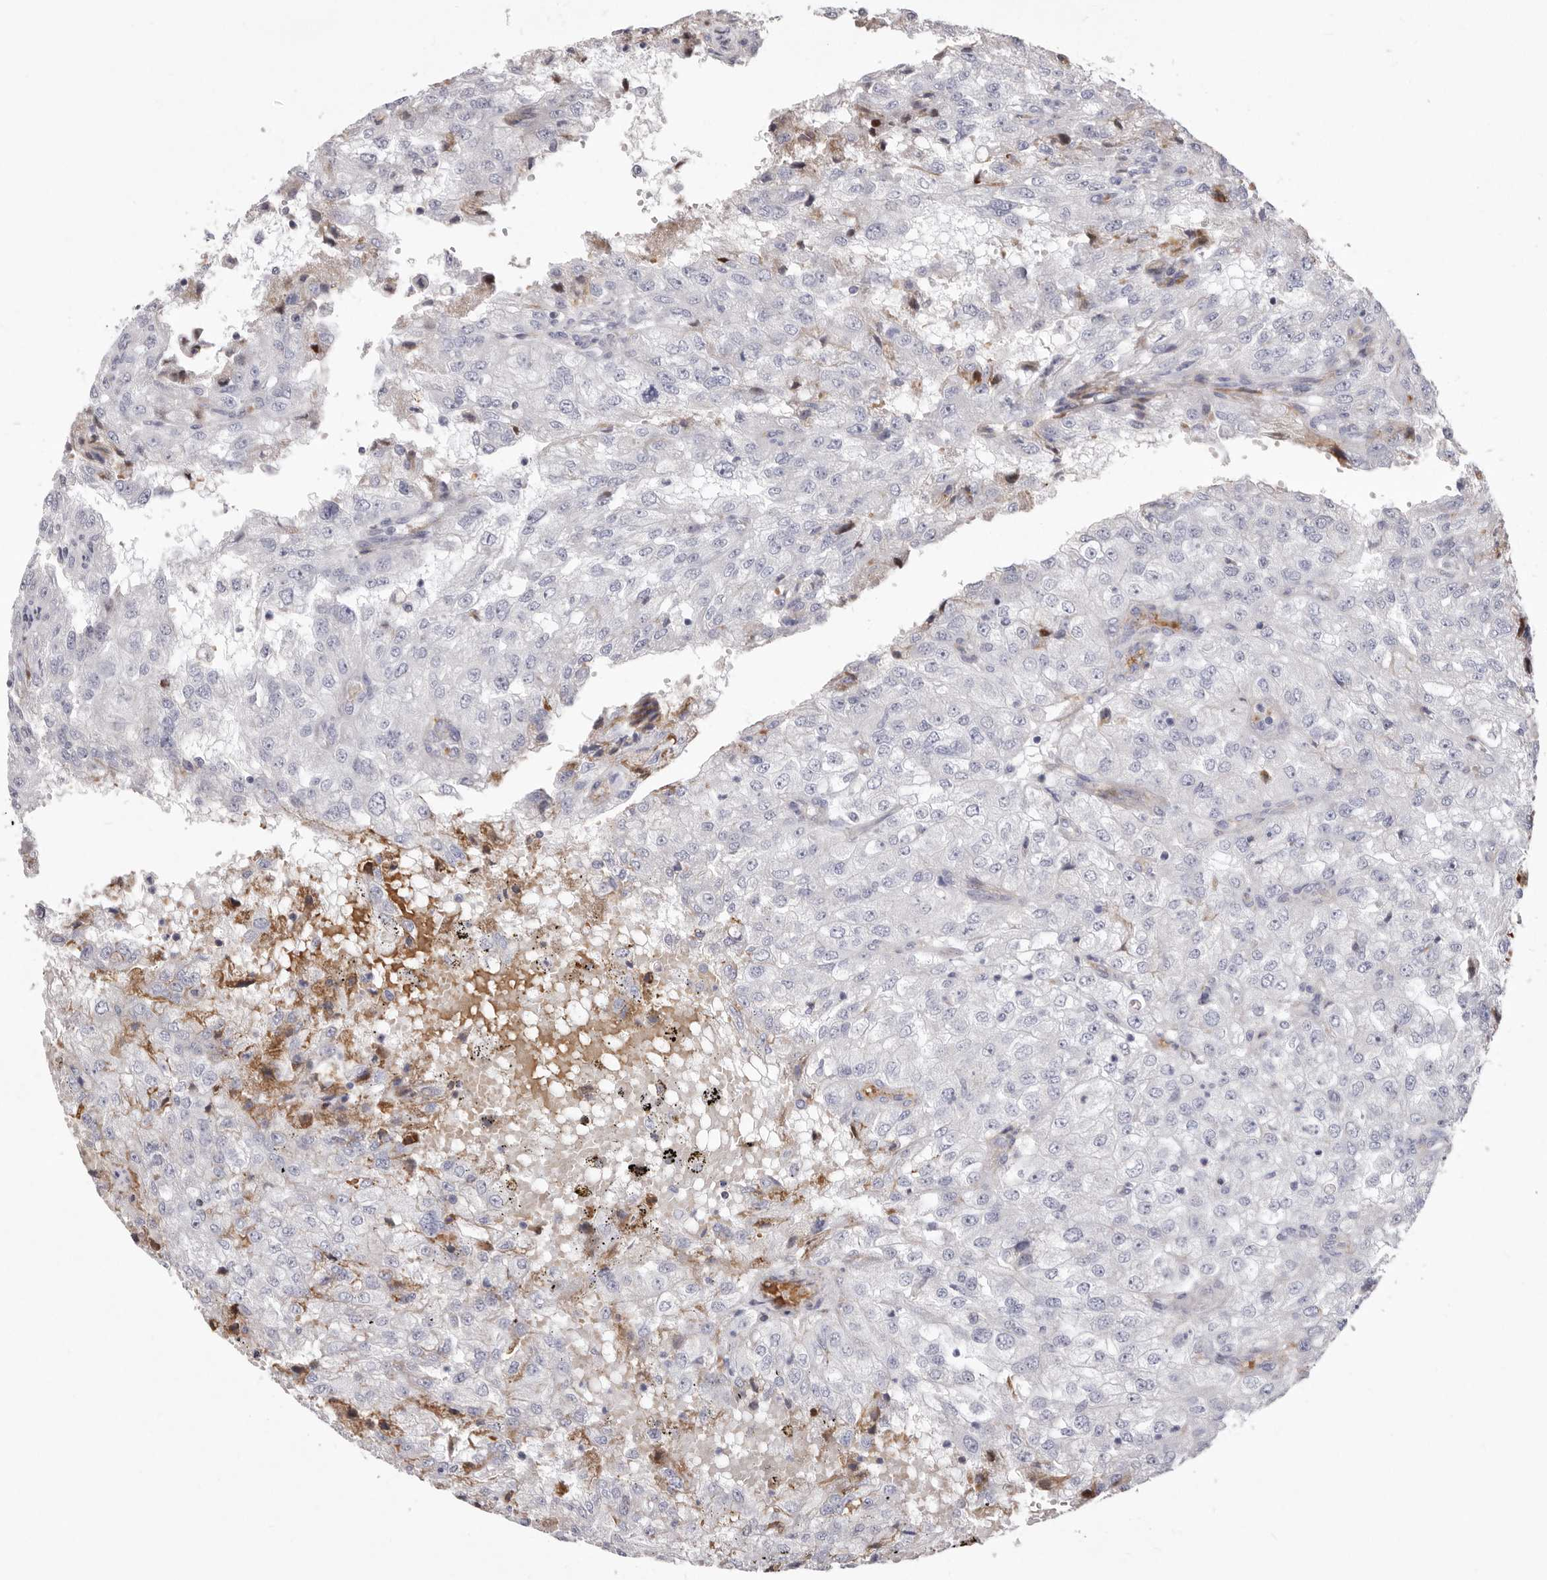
{"staining": {"intensity": "negative", "quantity": "none", "location": "none"}, "tissue": "renal cancer", "cell_type": "Tumor cells", "image_type": "cancer", "snomed": [{"axis": "morphology", "description": "Adenocarcinoma, NOS"}, {"axis": "topography", "description": "Kidney"}], "caption": "Protein analysis of renal adenocarcinoma displays no significant positivity in tumor cells.", "gene": "NUBPL", "patient": {"sex": "female", "age": 54}}